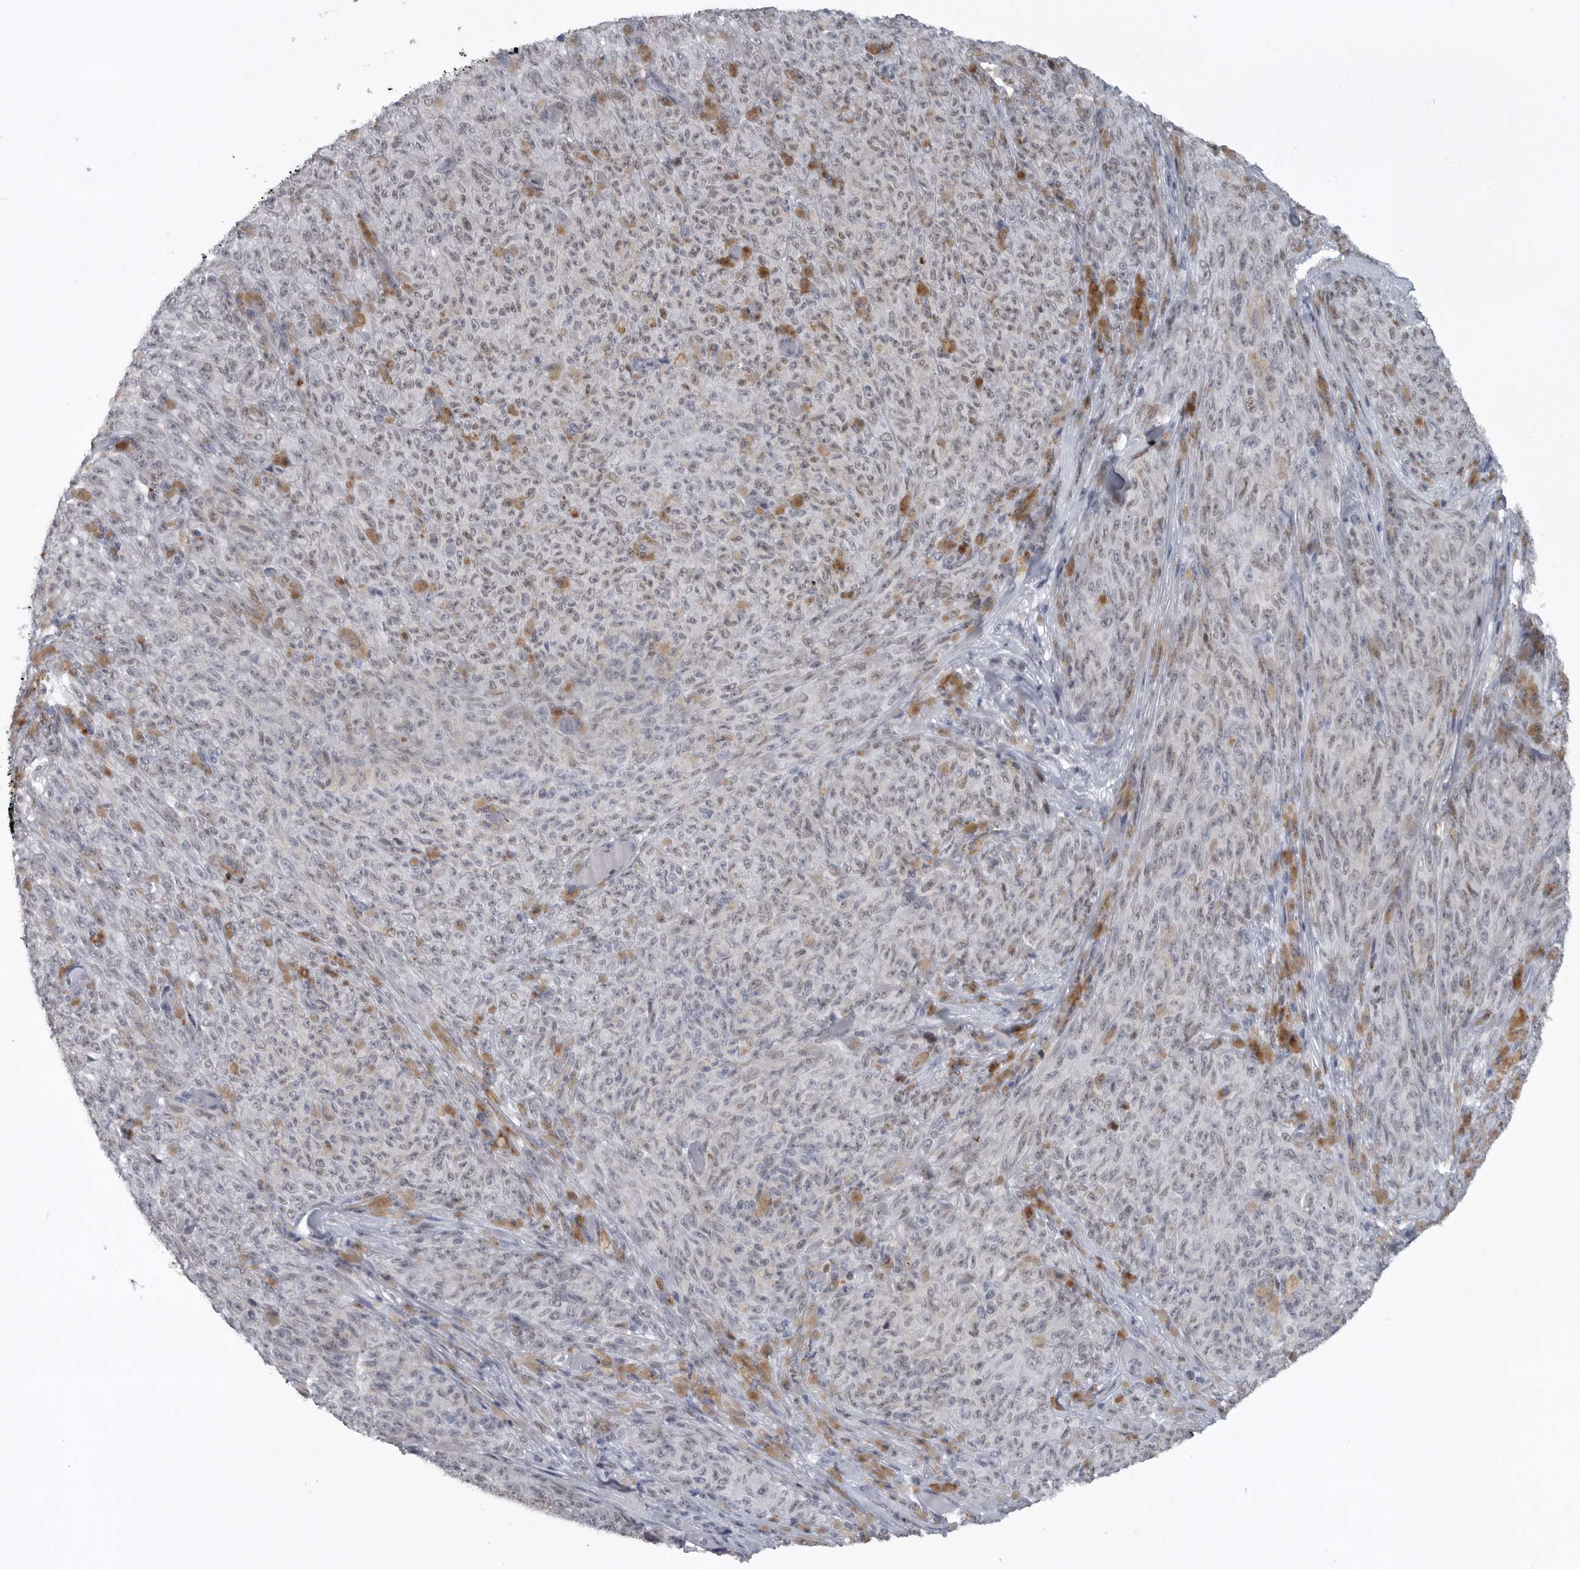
{"staining": {"intensity": "weak", "quantity": "<25%", "location": "nuclear"}, "tissue": "melanoma", "cell_type": "Tumor cells", "image_type": "cancer", "snomed": [{"axis": "morphology", "description": "Malignant melanoma, NOS"}, {"axis": "topography", "description": "Skin"}], "caption": "Tumor cells show no significant staining in malignant melanoma.", "gene": "HMGN3", "patient": {"sex": "female", "age": 82}}